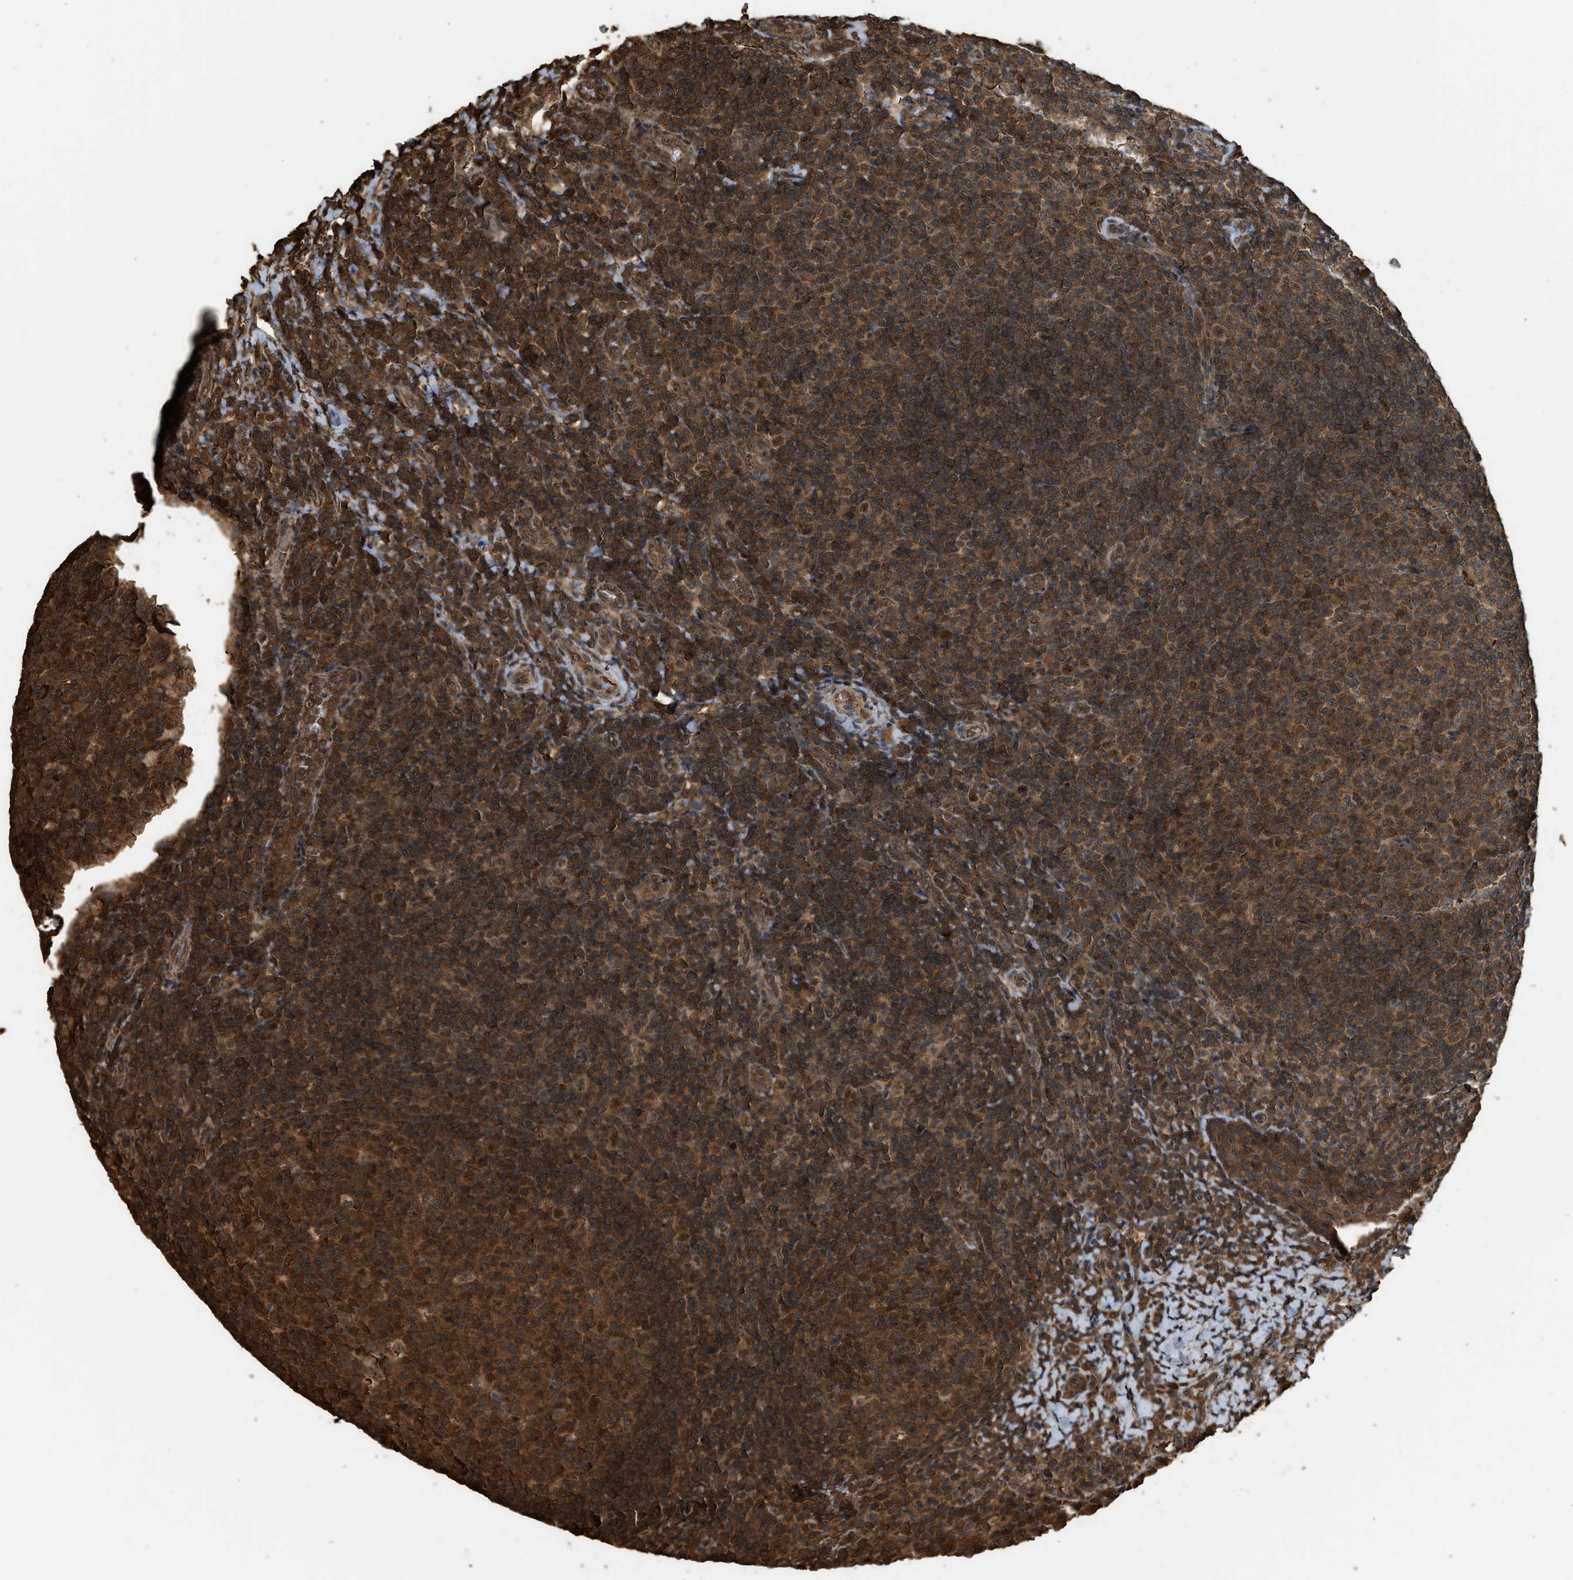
{"staining": {"intensity": "strong", "quantity": ">75%", "location": "cytoplasmic/membranous,nuclear"}, "tissue": "tonsil", "cell_type": "Germinal center cells", "image_type": "normal", "snomed": [{"axis": "morphology", "description": "Normal tissue, NOS"}, {"axis": "topography", "description": "Tonsil"}], "caption": "Germinal center cells demonstrate high levels of strong cytoplasmic/membranous,nuclear positivity in about >75% of cells in unremarkable tonsil.", "gene": "MYBL2", "patient": {"sex": "male", "age": 17}}